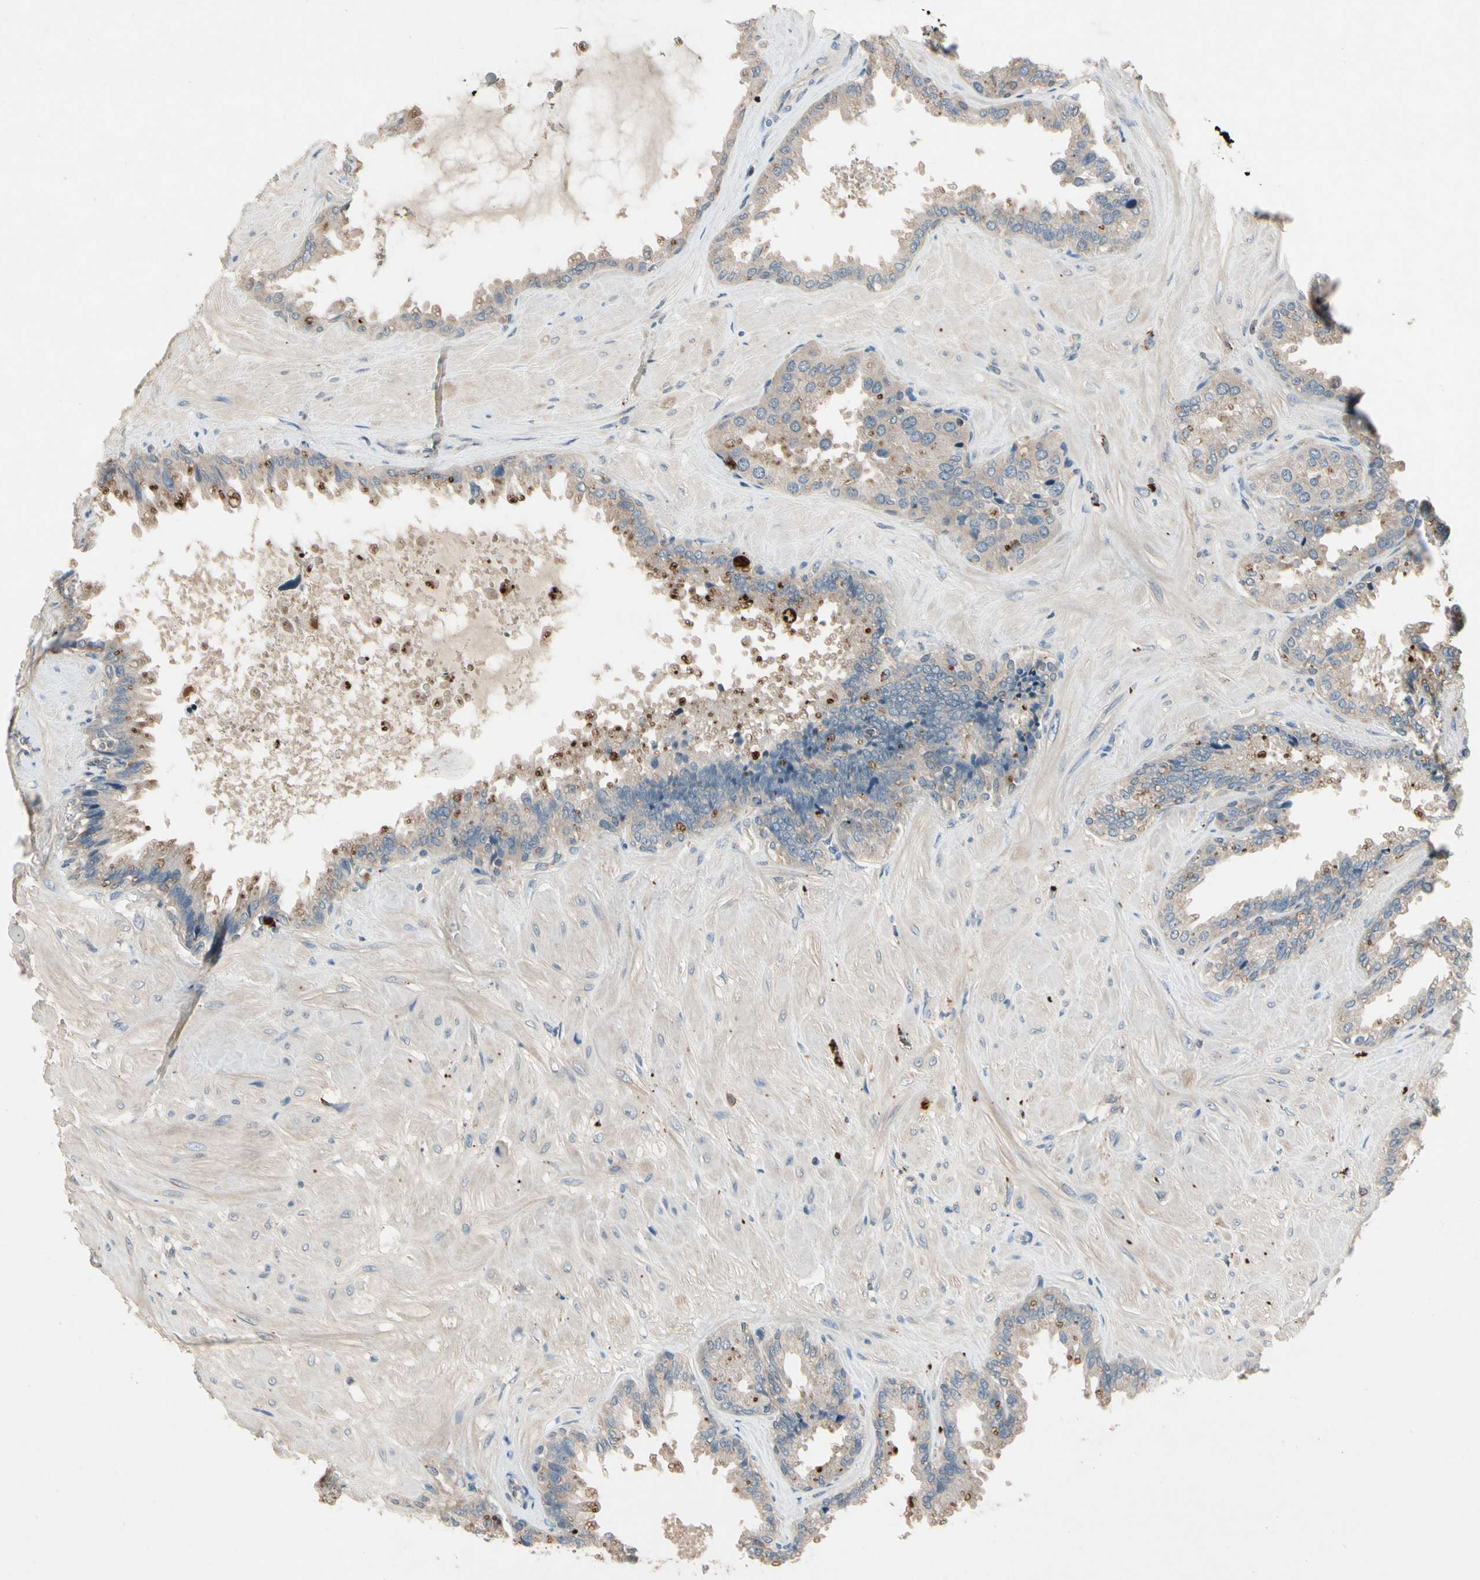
{"staining": {"intensity": "moderate", "quantity": "25%-75%", "location": "cytoplasmic/membranous"}, "tissue": "seminal vesicle", "cell_type": "Glandular cells", "image_type": "normal", "snomed": [{"axis": "morphology", "description": "Normal tissue, NOS"}, {"axis": "topography", "description": "Seminal veicle"}], "caption": "Moderate cytoplasmic/membranous expression for a protein is present in about 25%-75% of glandular cells of normal seminal vesicle using IHC.", "gene": "IL1RL1", "patient": {"sex": "male", "age": 46}}